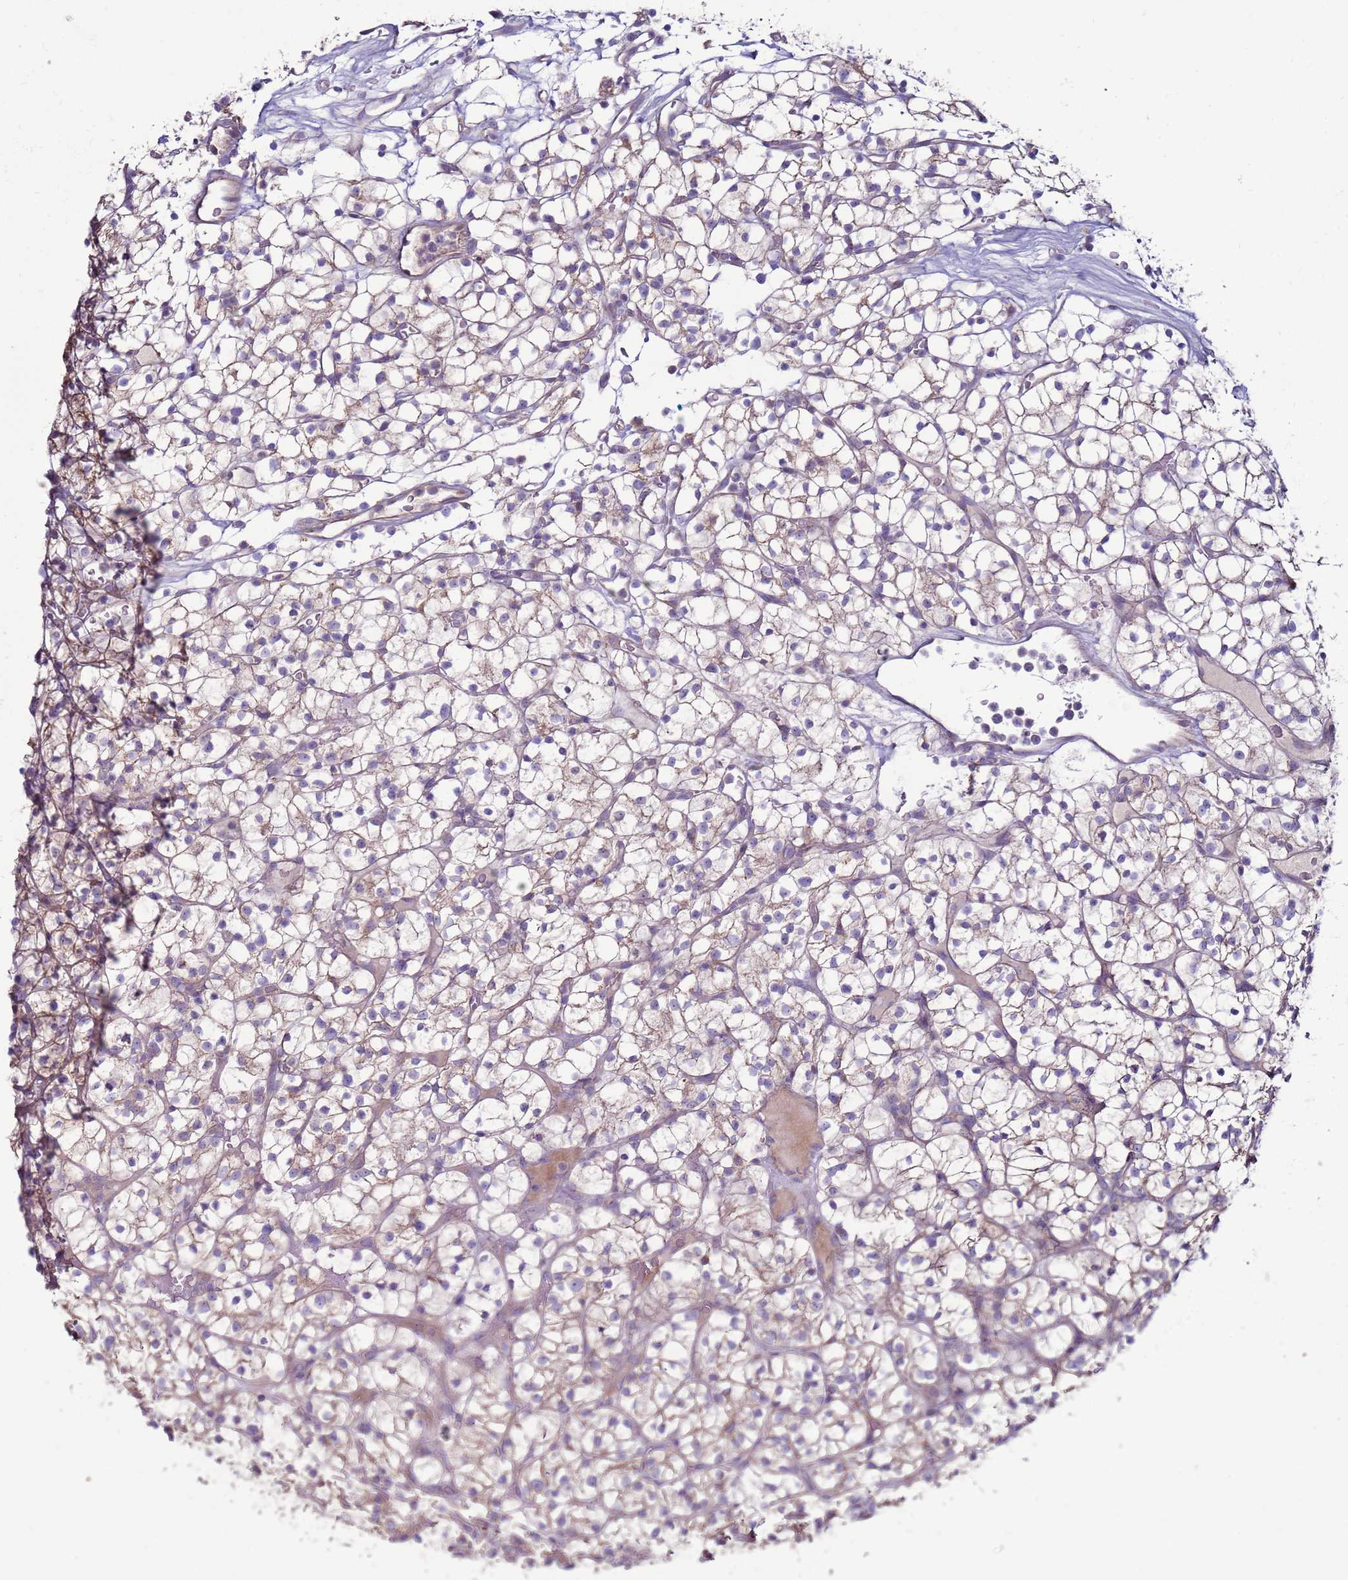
{"staining": {"intensity": "weak", "quantity": "<25%", "location": "cytoplasmic/membranous"}, "tissue": "renal cancer", "cell_type": "Tumor cells", "image_type": "cancer", "snomed": [{"axis": "morphology", "description": "Adenocarcinoma, NOS"}, {"axis": "topography", "description": "Kidney"}], "caption": "Immunohistochemistry histopathology image of neoplastic tissue: human adenocarcinoma (renal) stained with DAB (3,3'-diaminobenzidine) shows no significant protein expression in tumor cells.", "gene": "TRAPPC4", "patient": {"sex": "female", "age": 64}}